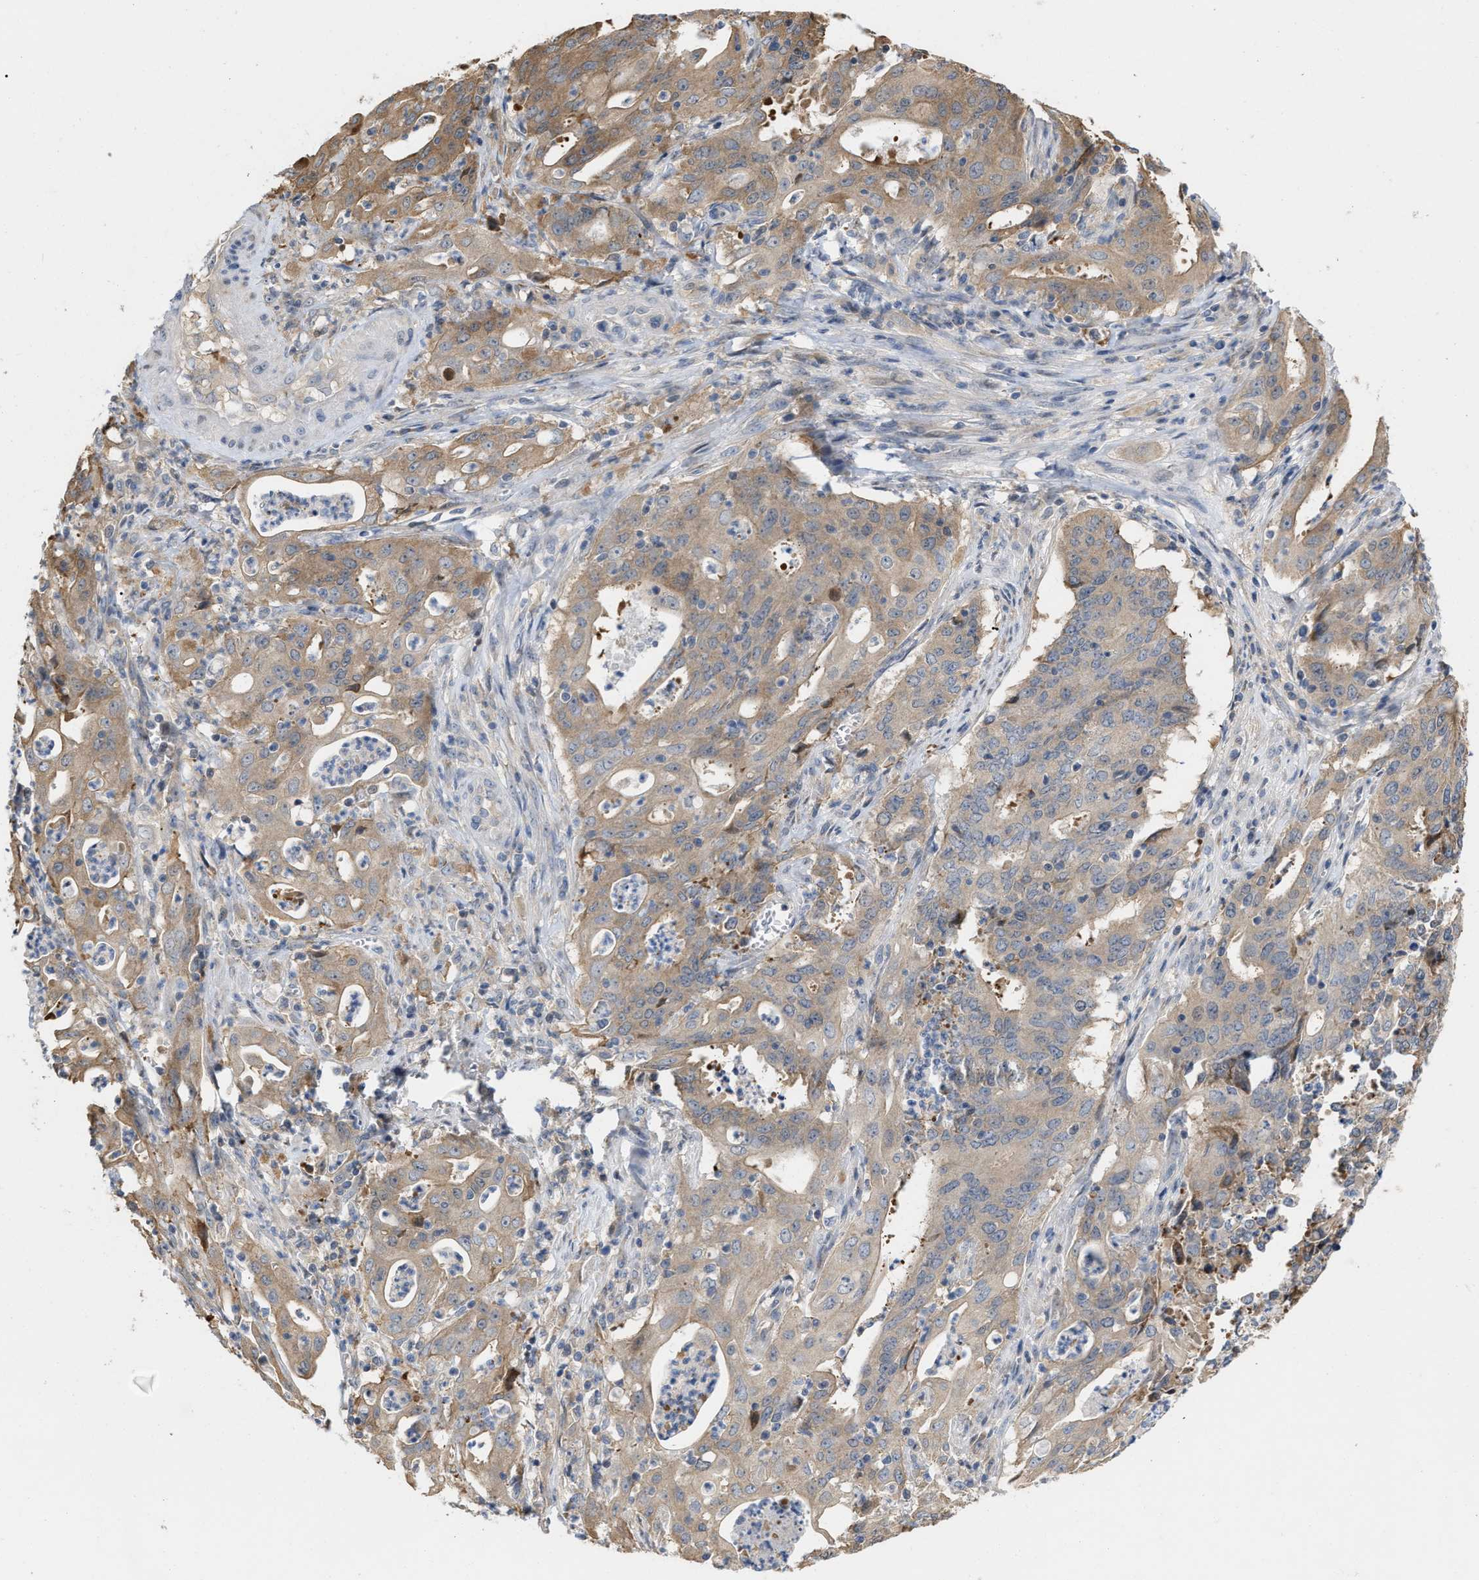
{"staining": {"intensity": "moderate", "quantity": ">75%", "location": "cytoplasmic/membranous"}, "tissue": "cervical cancer", "cell_type": "Tumor cells", "image_type": "cancer", "snomed": [{"axis": "morphology", "description": "Adenocarcinoma, NOS"}, {"axis": "topography", "description": "Cervix"}], "caption": "Protein staining shows moderate cytoplasmic/membranous positivity in about >75% of tumor cells in adenocarcinoma (cervical).", "gene": "CSNK1A1", "patient": {"sex": "female", "age": 44}}